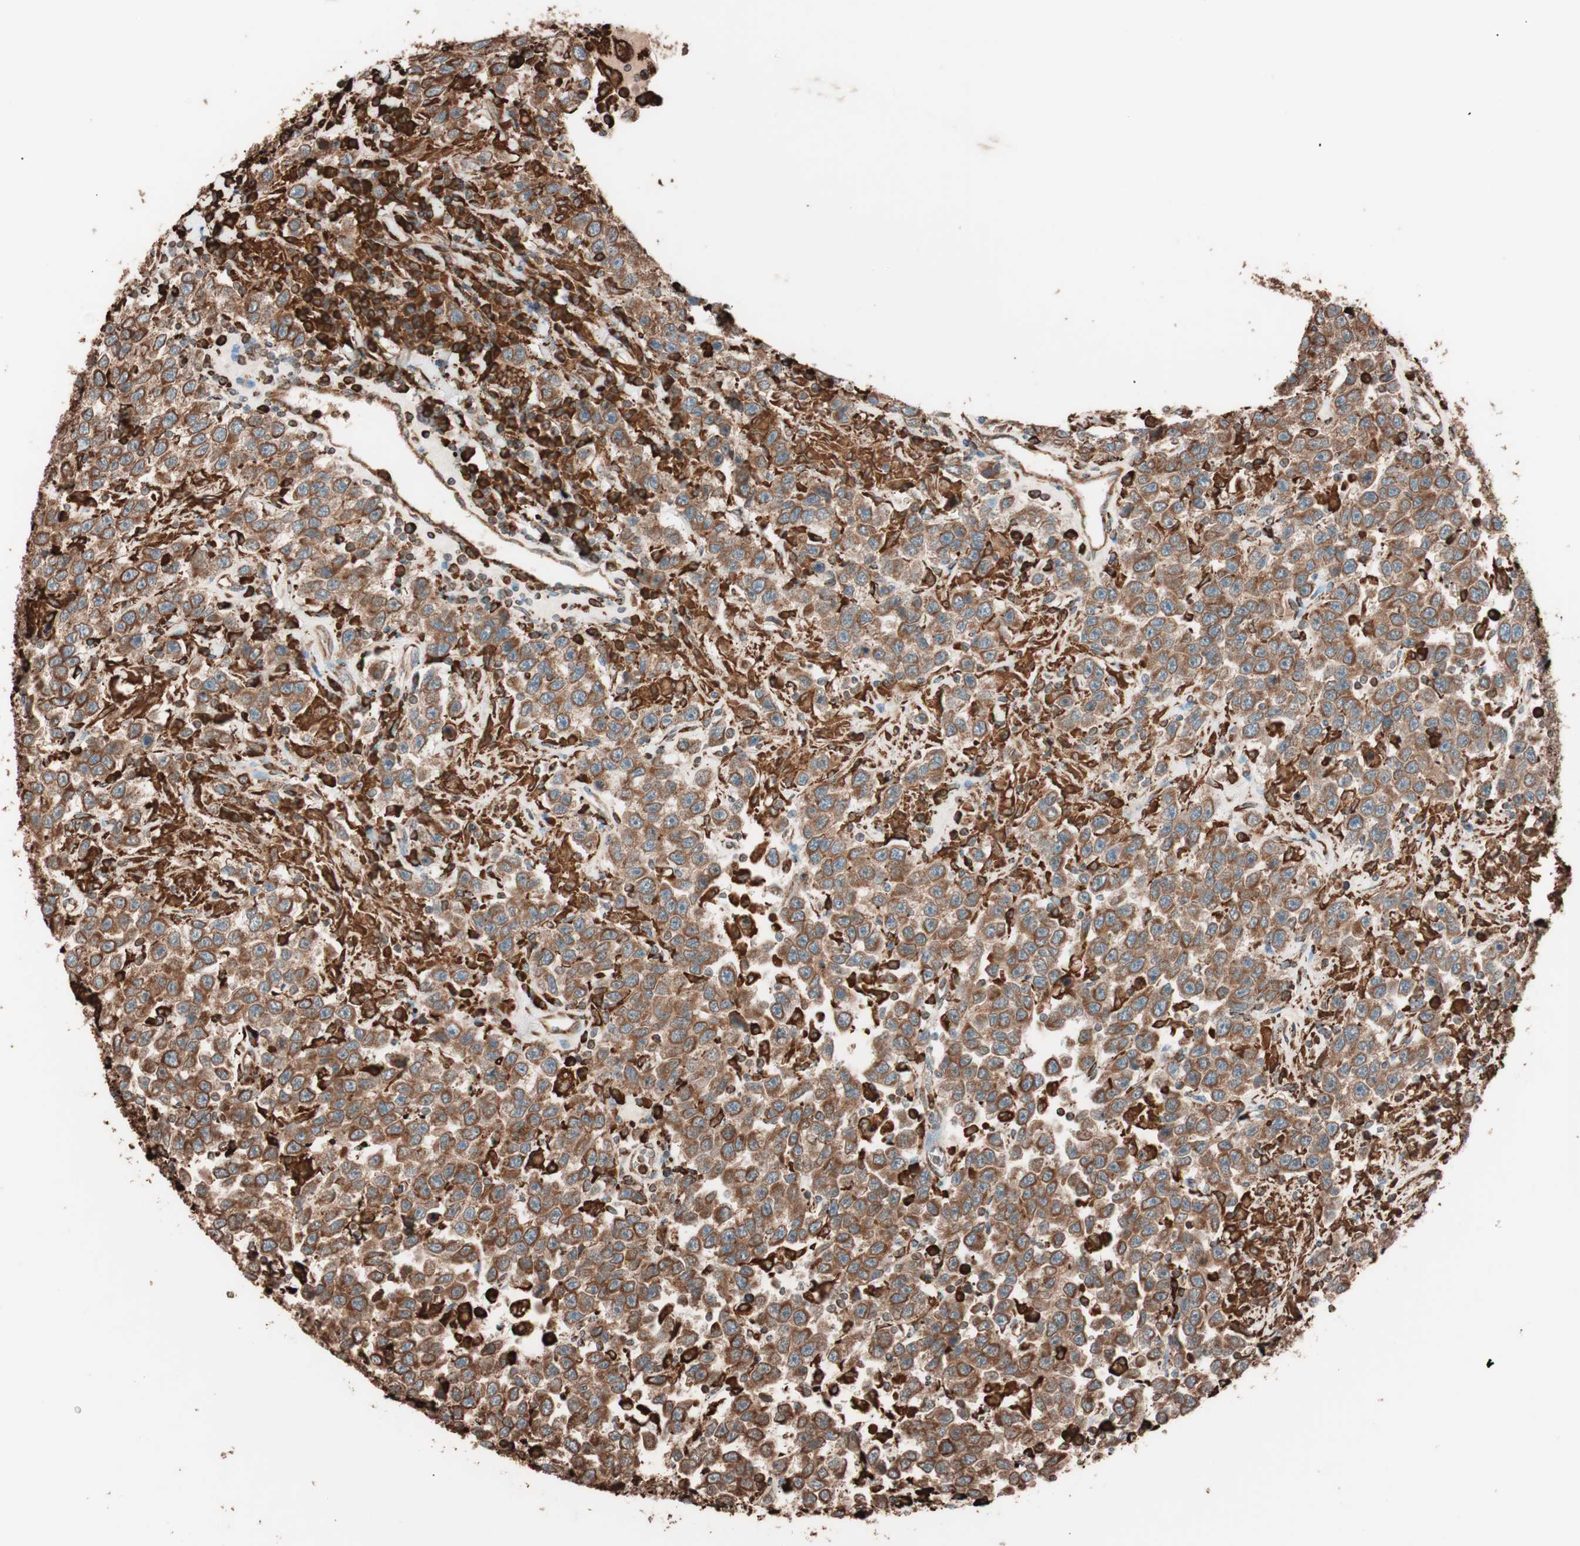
{"staining": {"intensity": "moderate", "quantity": ">75%", "location": "cytoplasmic/membranous"}, "tissue": "testis cancer", "cell_type": "Tumor cells", "image_type": "cancer", "snomed": [{"axis": "morphology", "description": "Seminoma, NOS"}, {"axis": "topography", "description": "Testis"}], "caption": "Human seminoma (testis) stained for a protein (brown) reveals moderate cytoplasmic/membranous positive positivity in approximately >75% of tumor cells.", "gene": "VEGFA", "patient": {"sex": "male", "age": 41}}